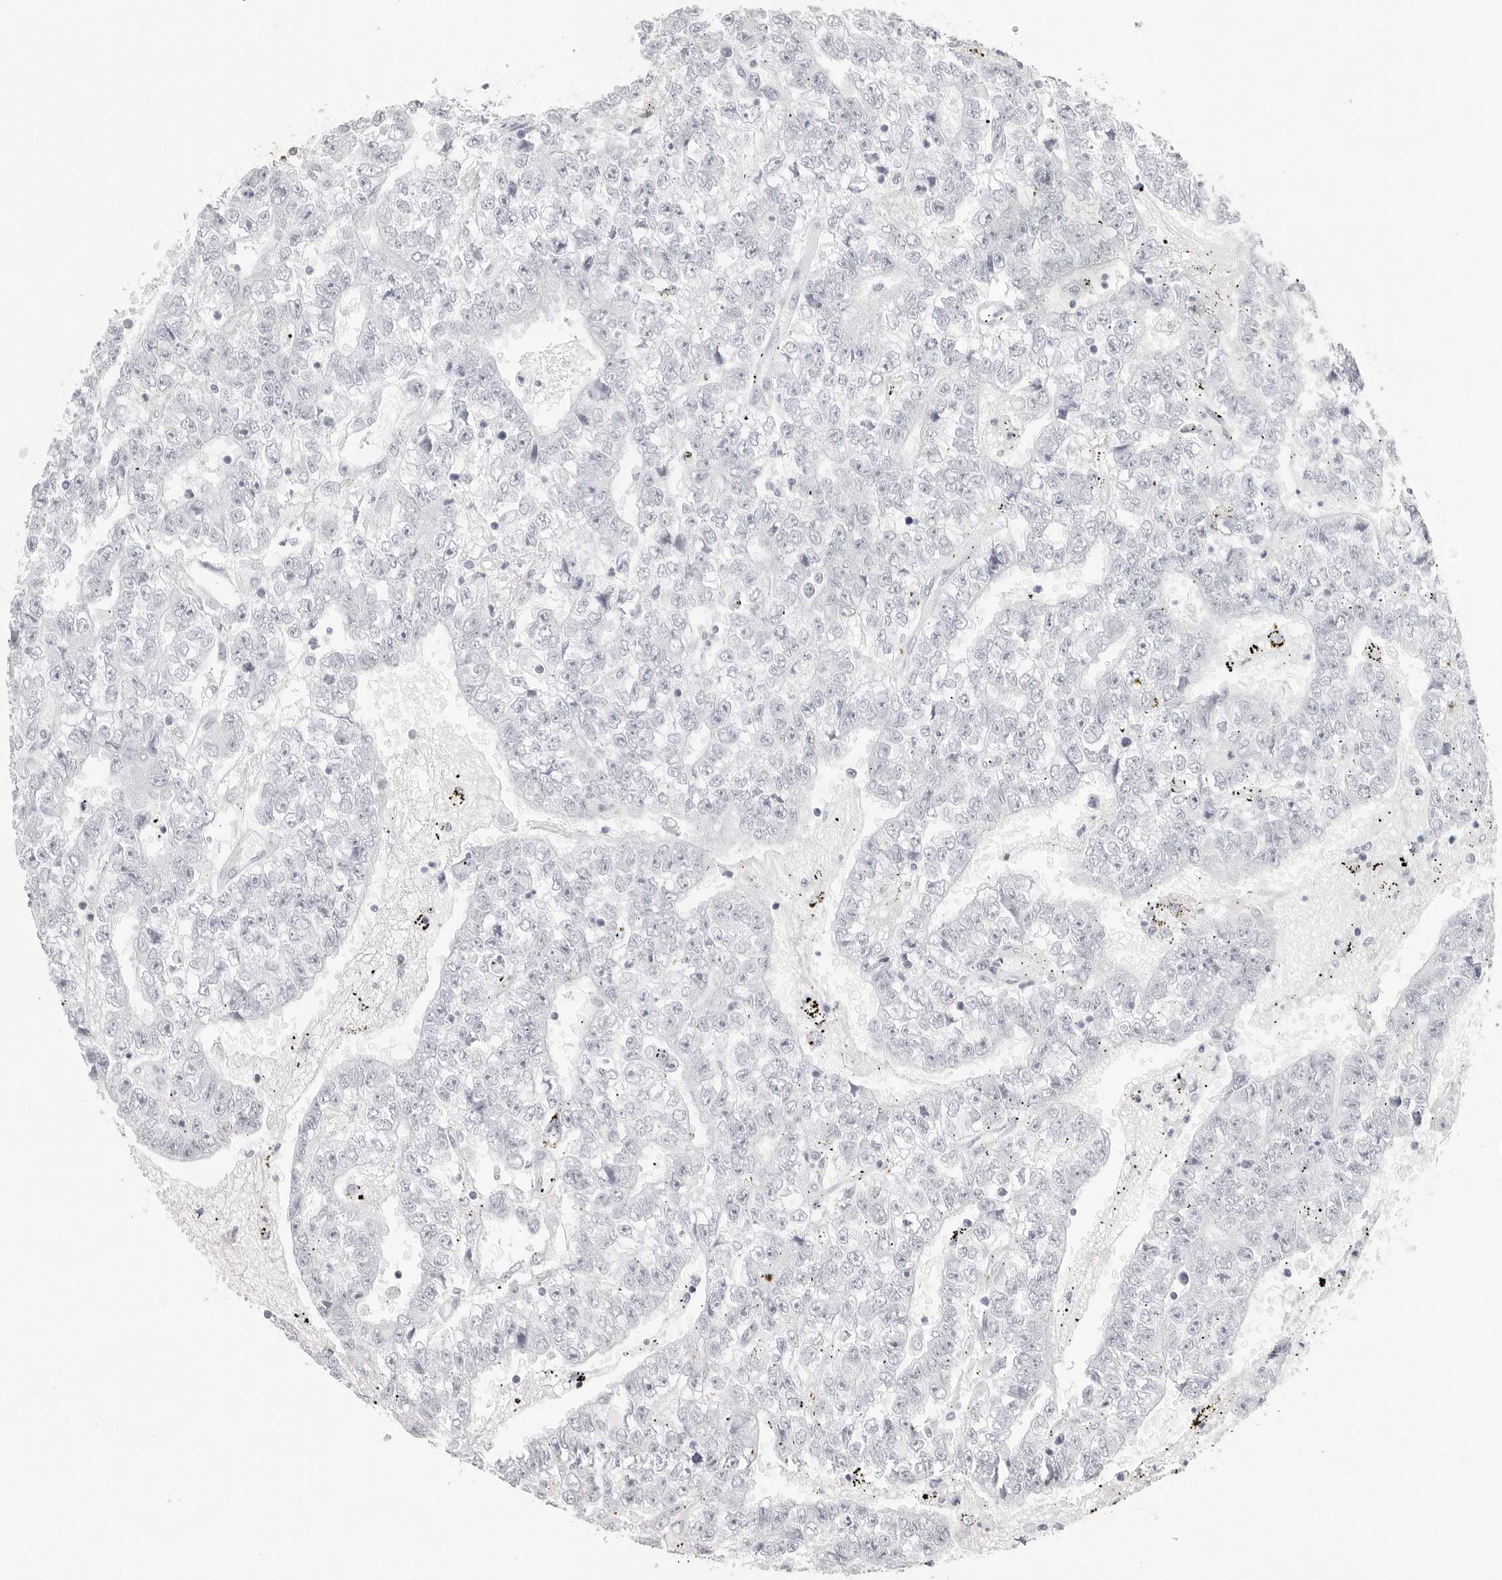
{"staining": {"intensity": "negative", "quantity": "none", "location": "none"}, "tissue": "testis cancer", "cell_type": "Tumor cells", "image_type": "cancer", "snomed": [{"axis": "morphology", "description": "Carcinoma, Embryonal, NOS"}, {"axis": "topography", "description": "Testis"}], "caption": "Tumor cells show no significant protein positivity in embryonal carcinoma (testis).", "gene": "CST5", "patient": {"sex": "male", "age": 25}}